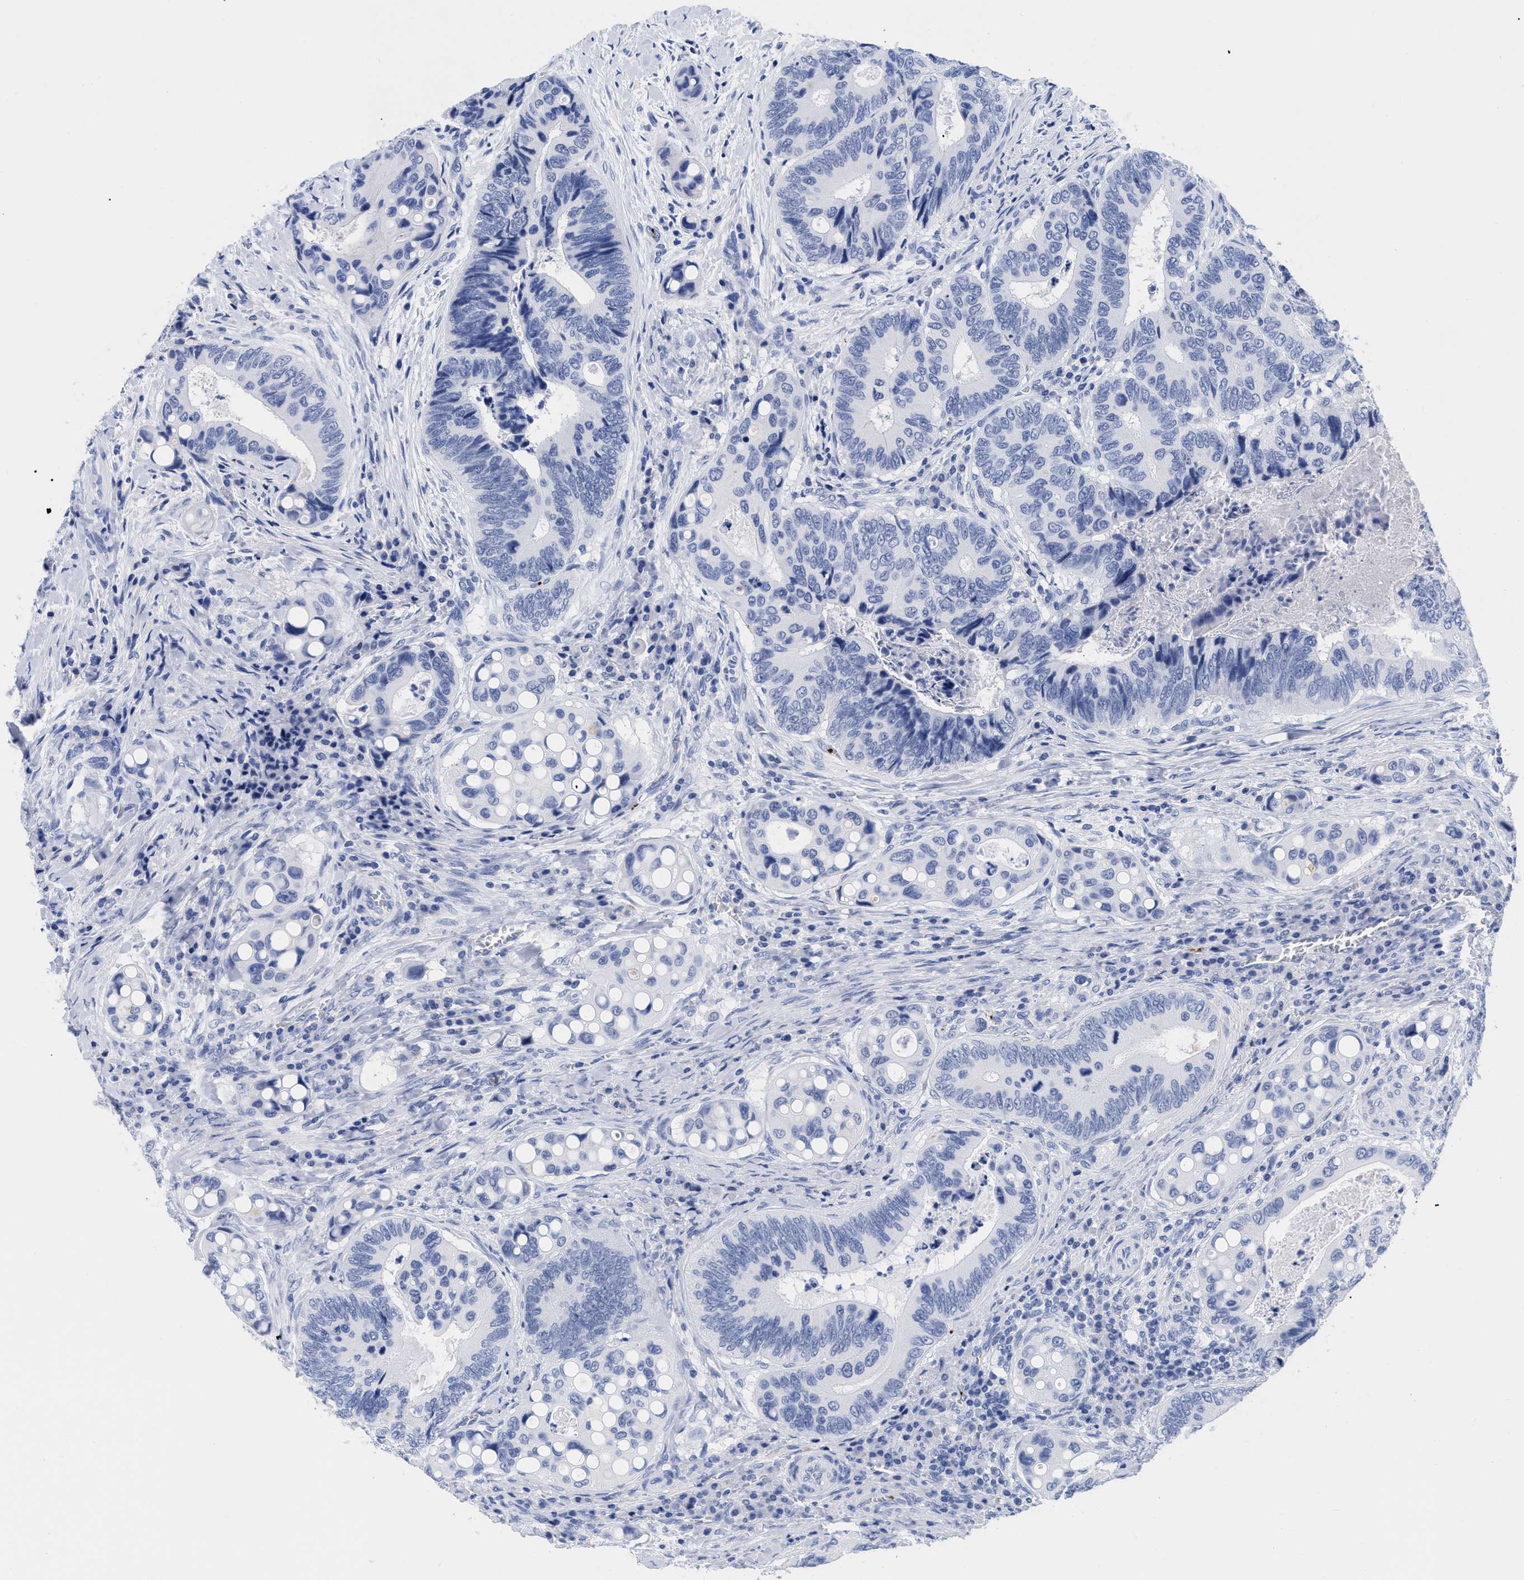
{"staining": {"intensity": "negative", "quantity": "none", "location": "none"}, "tissue": "colorectal cancer", "cell_type": "Tumor cells", "image_type": "cancer", "snomed": [{"axis": "morphology", "description": "Inflammation, NOS"}, {"axis": "morphology", "description": "Adenocarcinoma, NOS"}, {"axis": "topography", "description": "Colon"}], "caption": "A micrograph of human colorectal cancer is negative for staining in tumor cells.", "gene": "TREML1", "patient": {"sex": "male", "age": 72}}